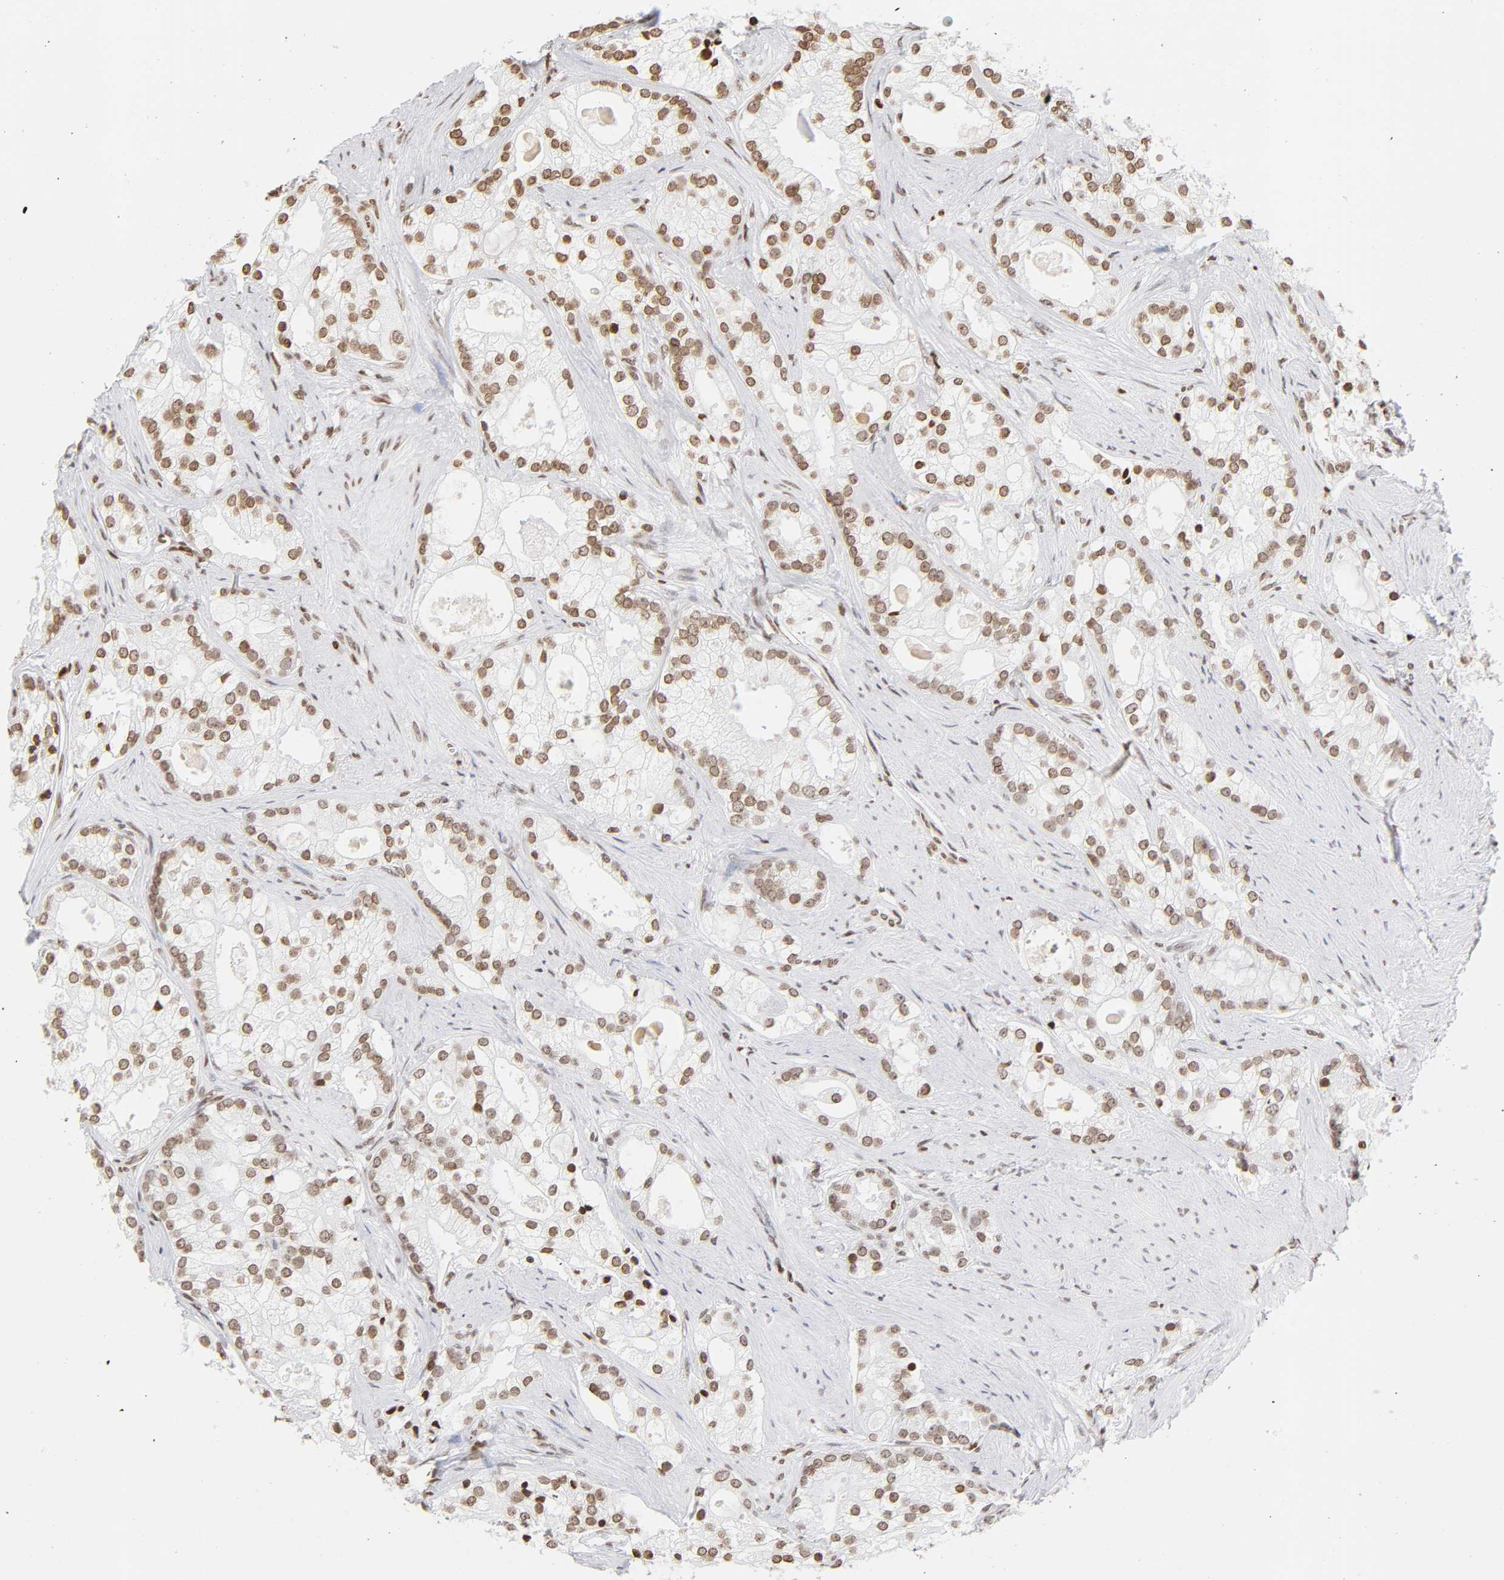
{"staining": {"intensity": "weak", "quantity": ">75%", "location": "nuclear"}, "tissue": "prostate cancer", "cell_type": "Tumor cells", "image_type": "cancer", "snomed": [{"axis": "morphology", "description": "Adenocarcinoma, Low grade"}, {"axis": "topography", "description": "Prostate"}], "caption": "Immunohistochemistry (IHC) photomicrograph of prostate low-grade adenocarcinoma stained for a protein (brown), which demonstrates low levels of weak nuclear staining in about >75% of tumor cells.", "gene": "H2AC12", "patient": {"sex": "male", "age": 58}}